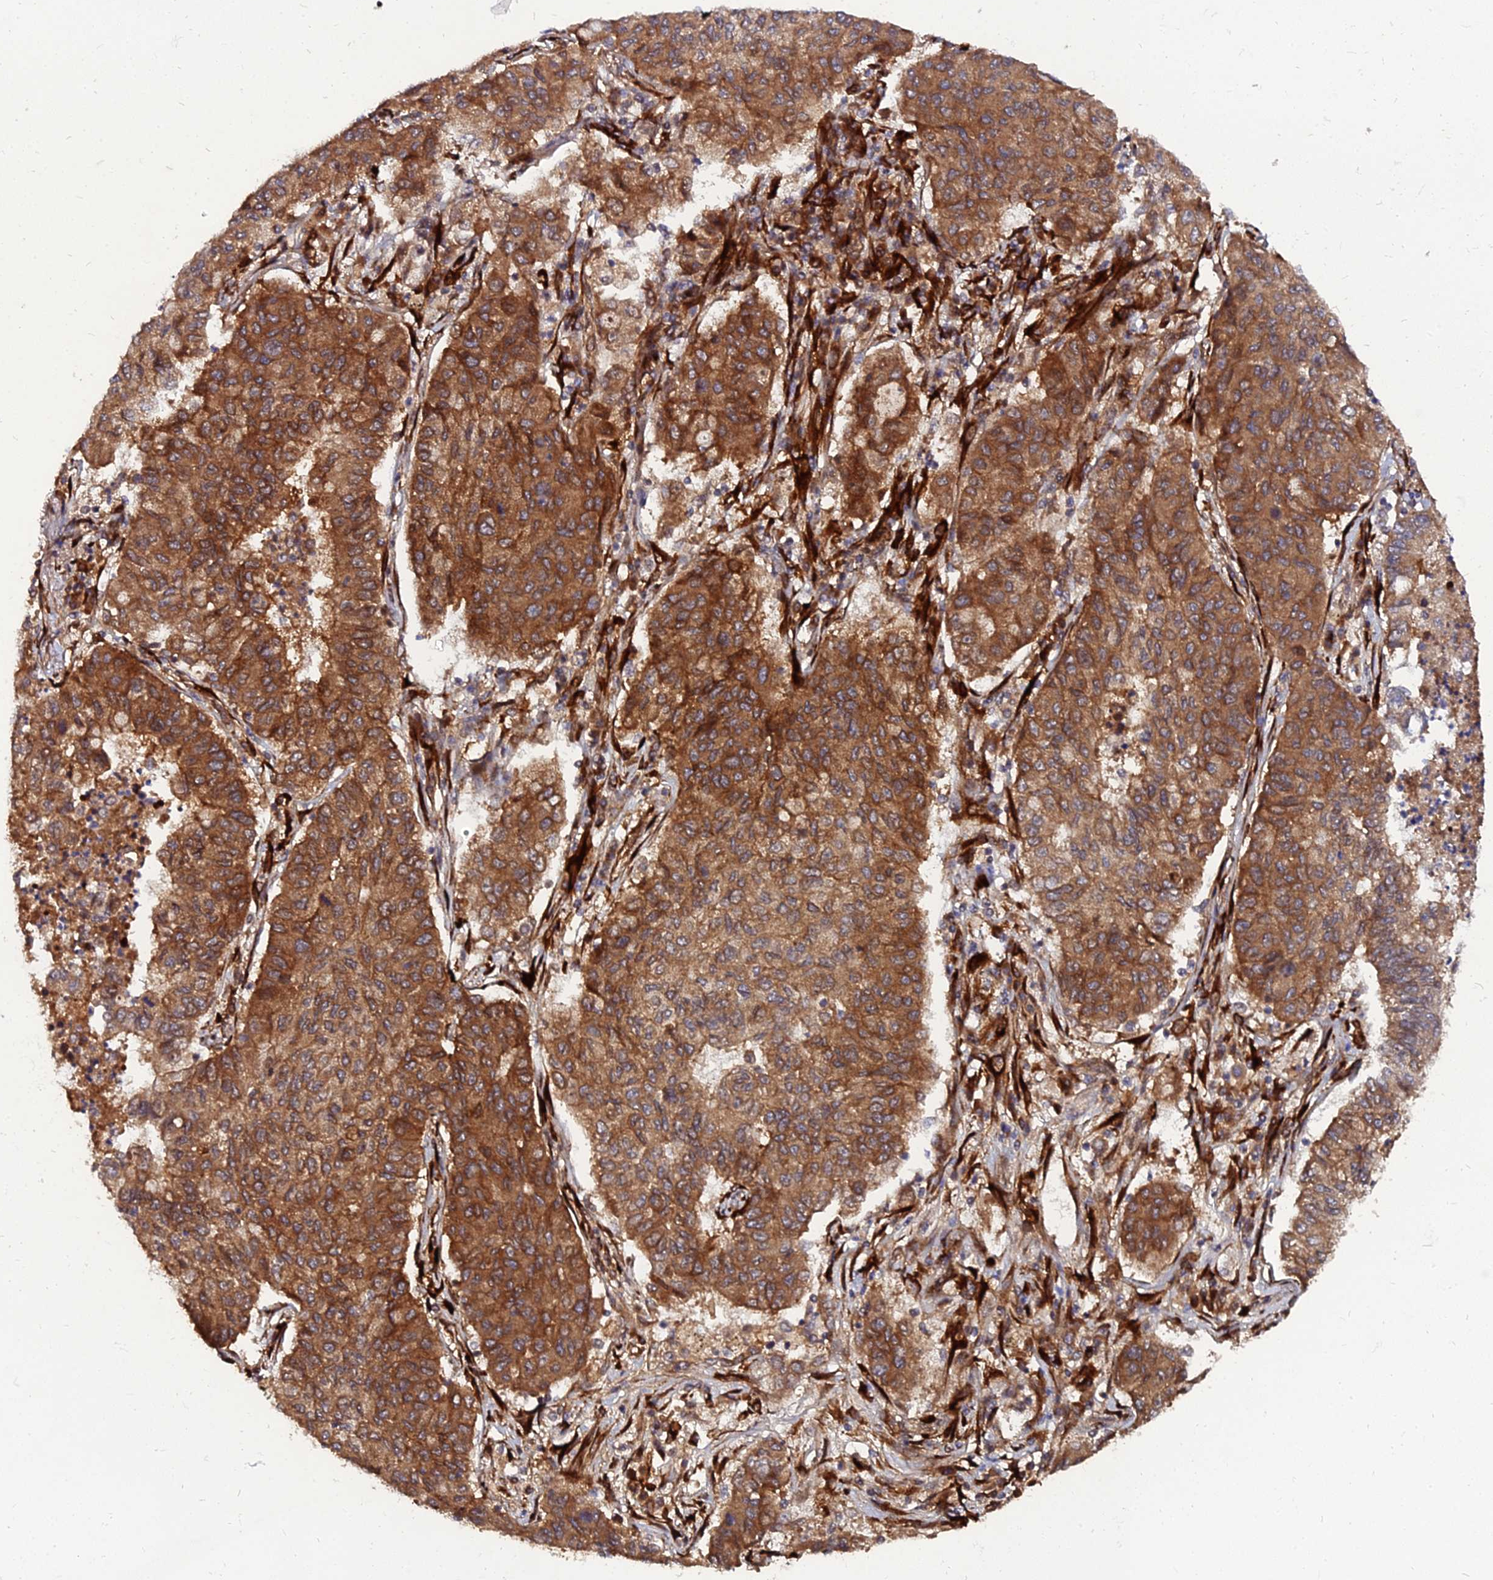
{"staining": {"intensity": "strong", "quantity": ">75%", "location": "cytoplasmic/membranous"}, "tissue": "lung cancer", "cell_type": "Tumor cells", "image_type": "cancer", "snomed": [{"axis": "morphology", "description": "Squamous cell carcinoma, NOS"}, {"axis": "topography", "description": "Lung"}], "caption": "There is high levels of strong cytoplasmic/membranous staining in tumor cells of lung cancer (squamous cell carcinoma), as demonstrated by immunohistochemical staining (brown color).", "gene": "PDE4D", "patient": {"sex": "male", "age": 74}}